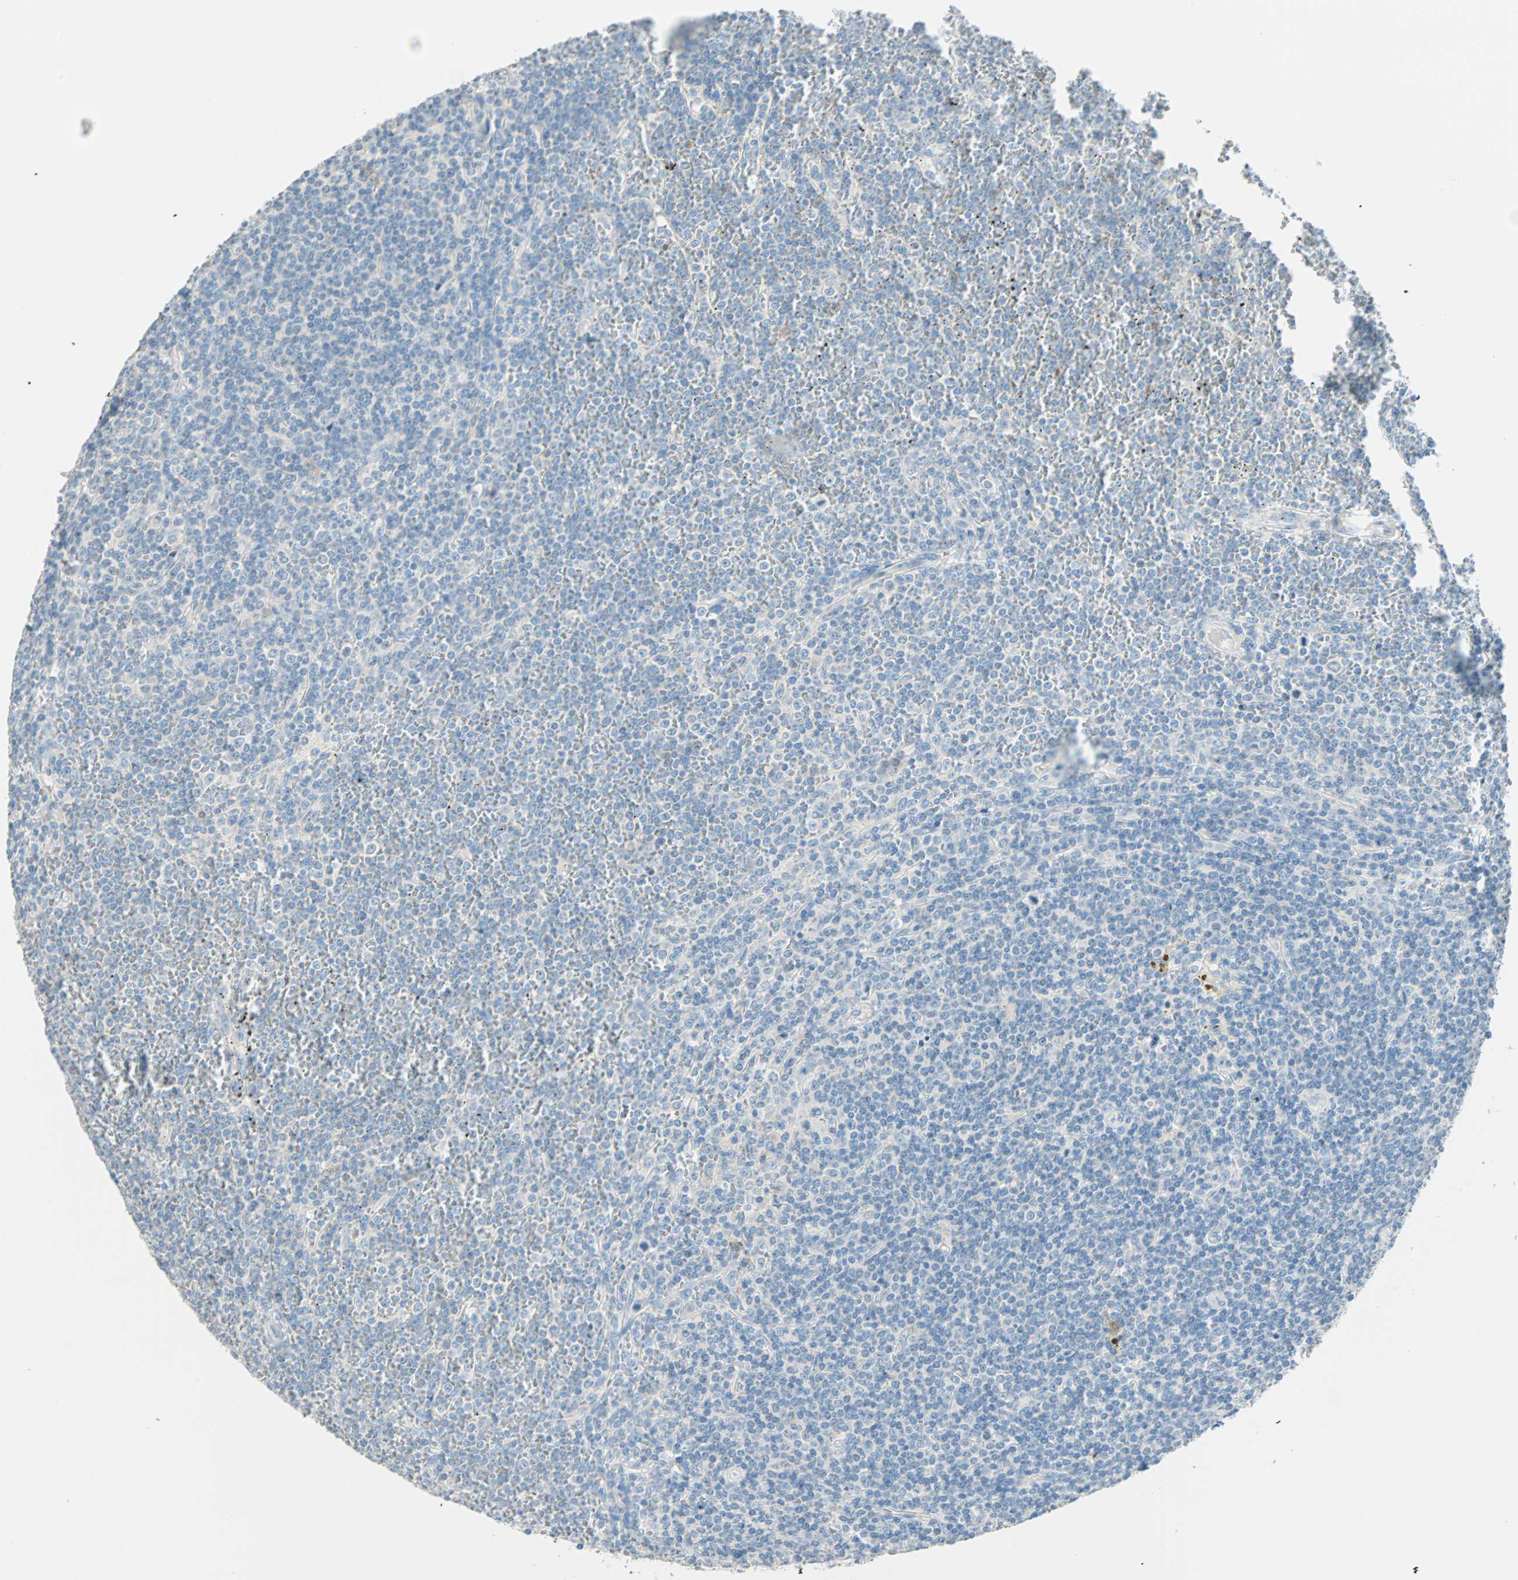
{"staining": {"intensity": "negative", "quantity": "none", "location": "none"}, "tissue": "lymphoma", "cell_type": "Tumor cells", "image_type": "cancer", "snomed": [{"axis": "morphology", "description": "Malignant lymphoma, non-Hodgkin's type, Low grade"}, {"axis": "topography", "description": "Lymph node"}], "caption": "Histopathology image shows no protein staining in tumor cells of low-grade malignant lymphoma, non-Hodgkin's type tissue.", "gene": "ATF6", "patient": {"sex": "female", "age": 76}}